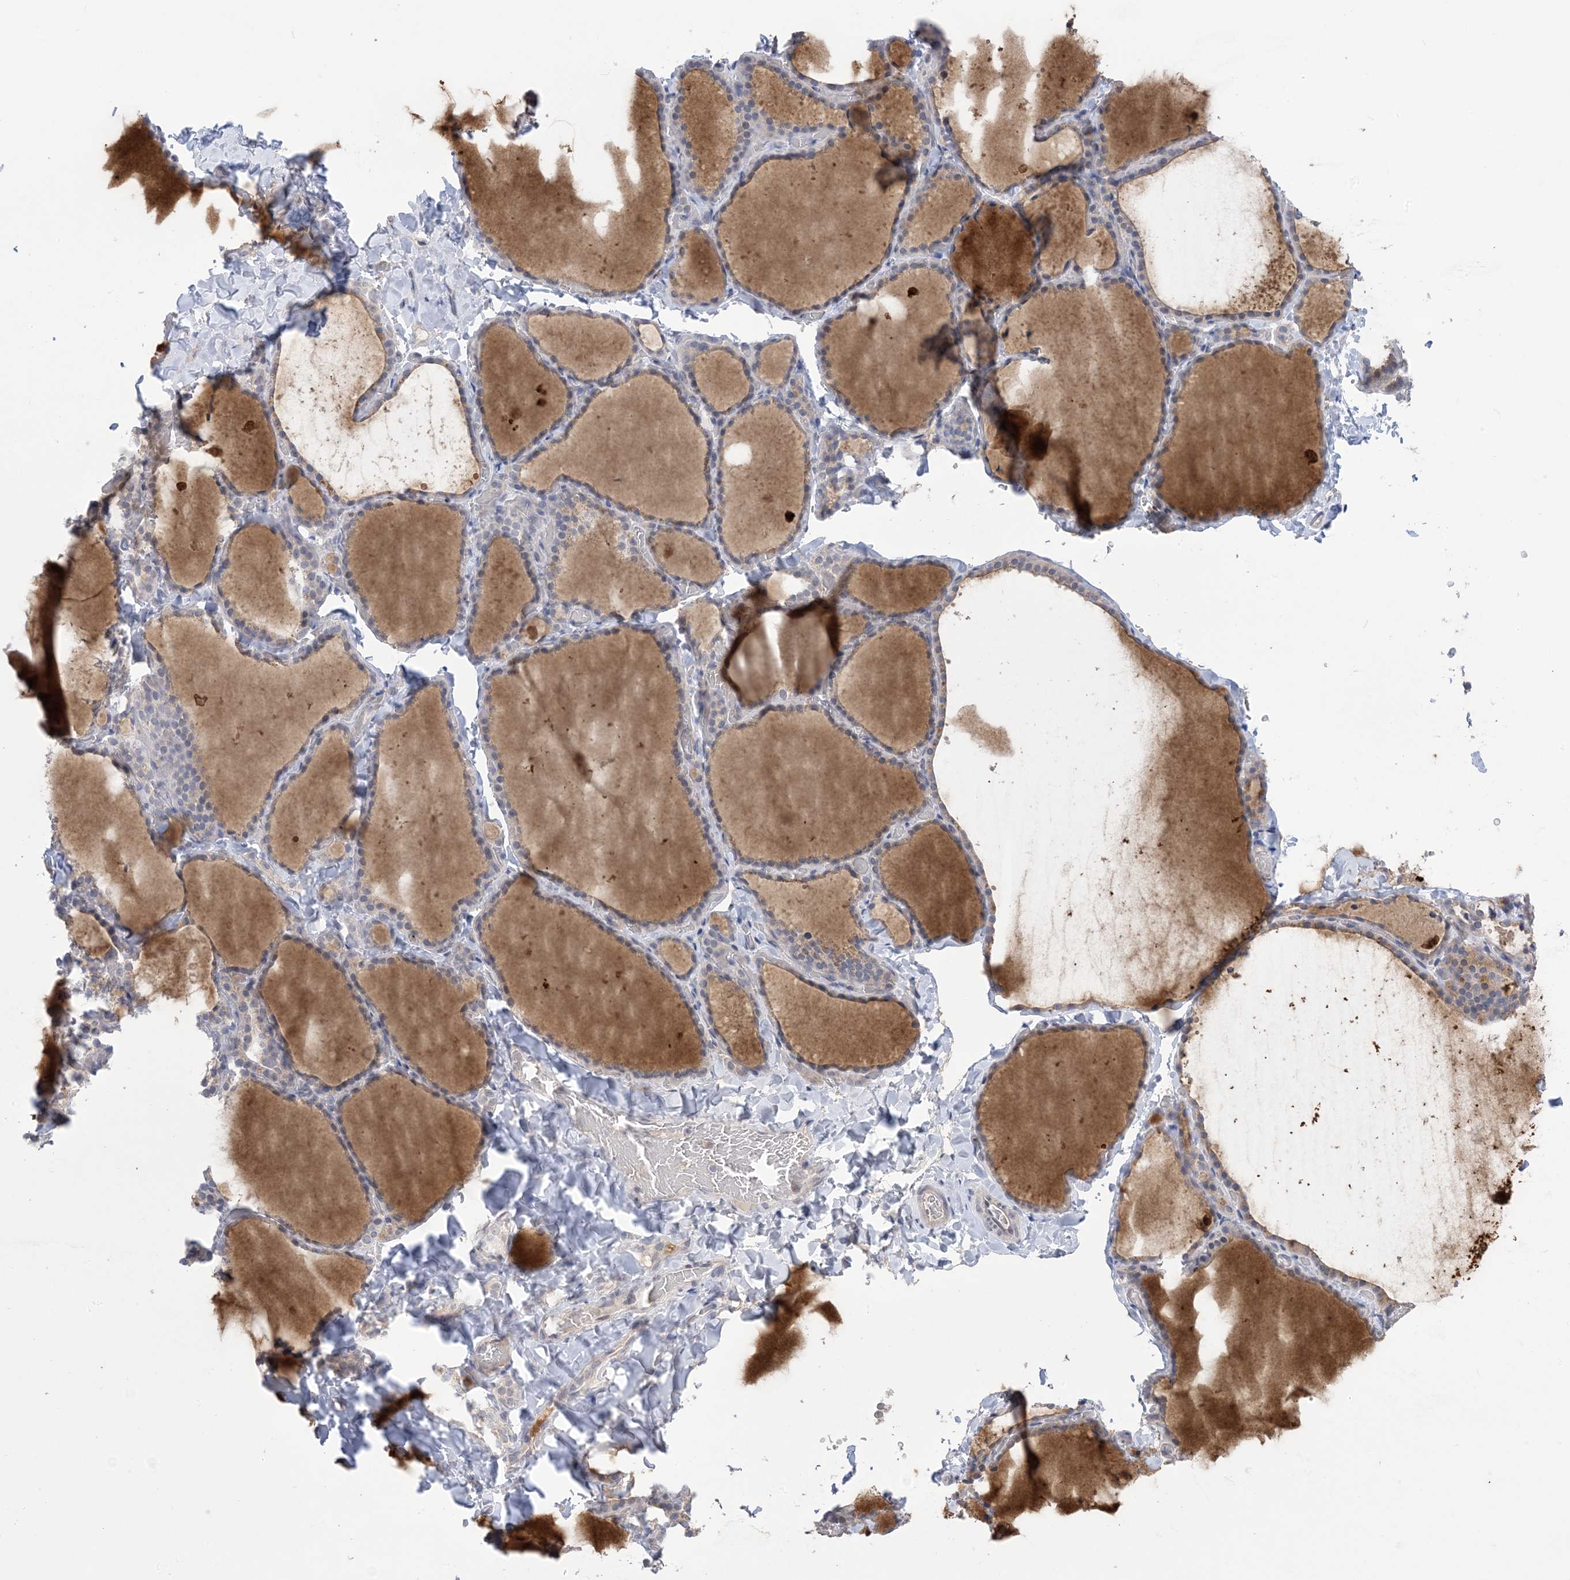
{"staining": {"intensity": "moderate", "quantity": "<25%", "location": "cytoplasmic/membranous"}, "tissue": "thyroid gland", "cell_type": "Glandular cells", "image_type": "normal", "snomed": [{"axis": "morphology", "description": "Normal tissue, NOS"}, {"axis": "topography", "description": "Thyroid gland"}], "caption": "This histopathology image shows IHC staining of unremarkable human thyroid gland, with low moderate cytoplasmic/membranous positivity in about <25% of glandular cells.", "gene": "TTYH1", "patient": {"sex": "female", "age": 22}}